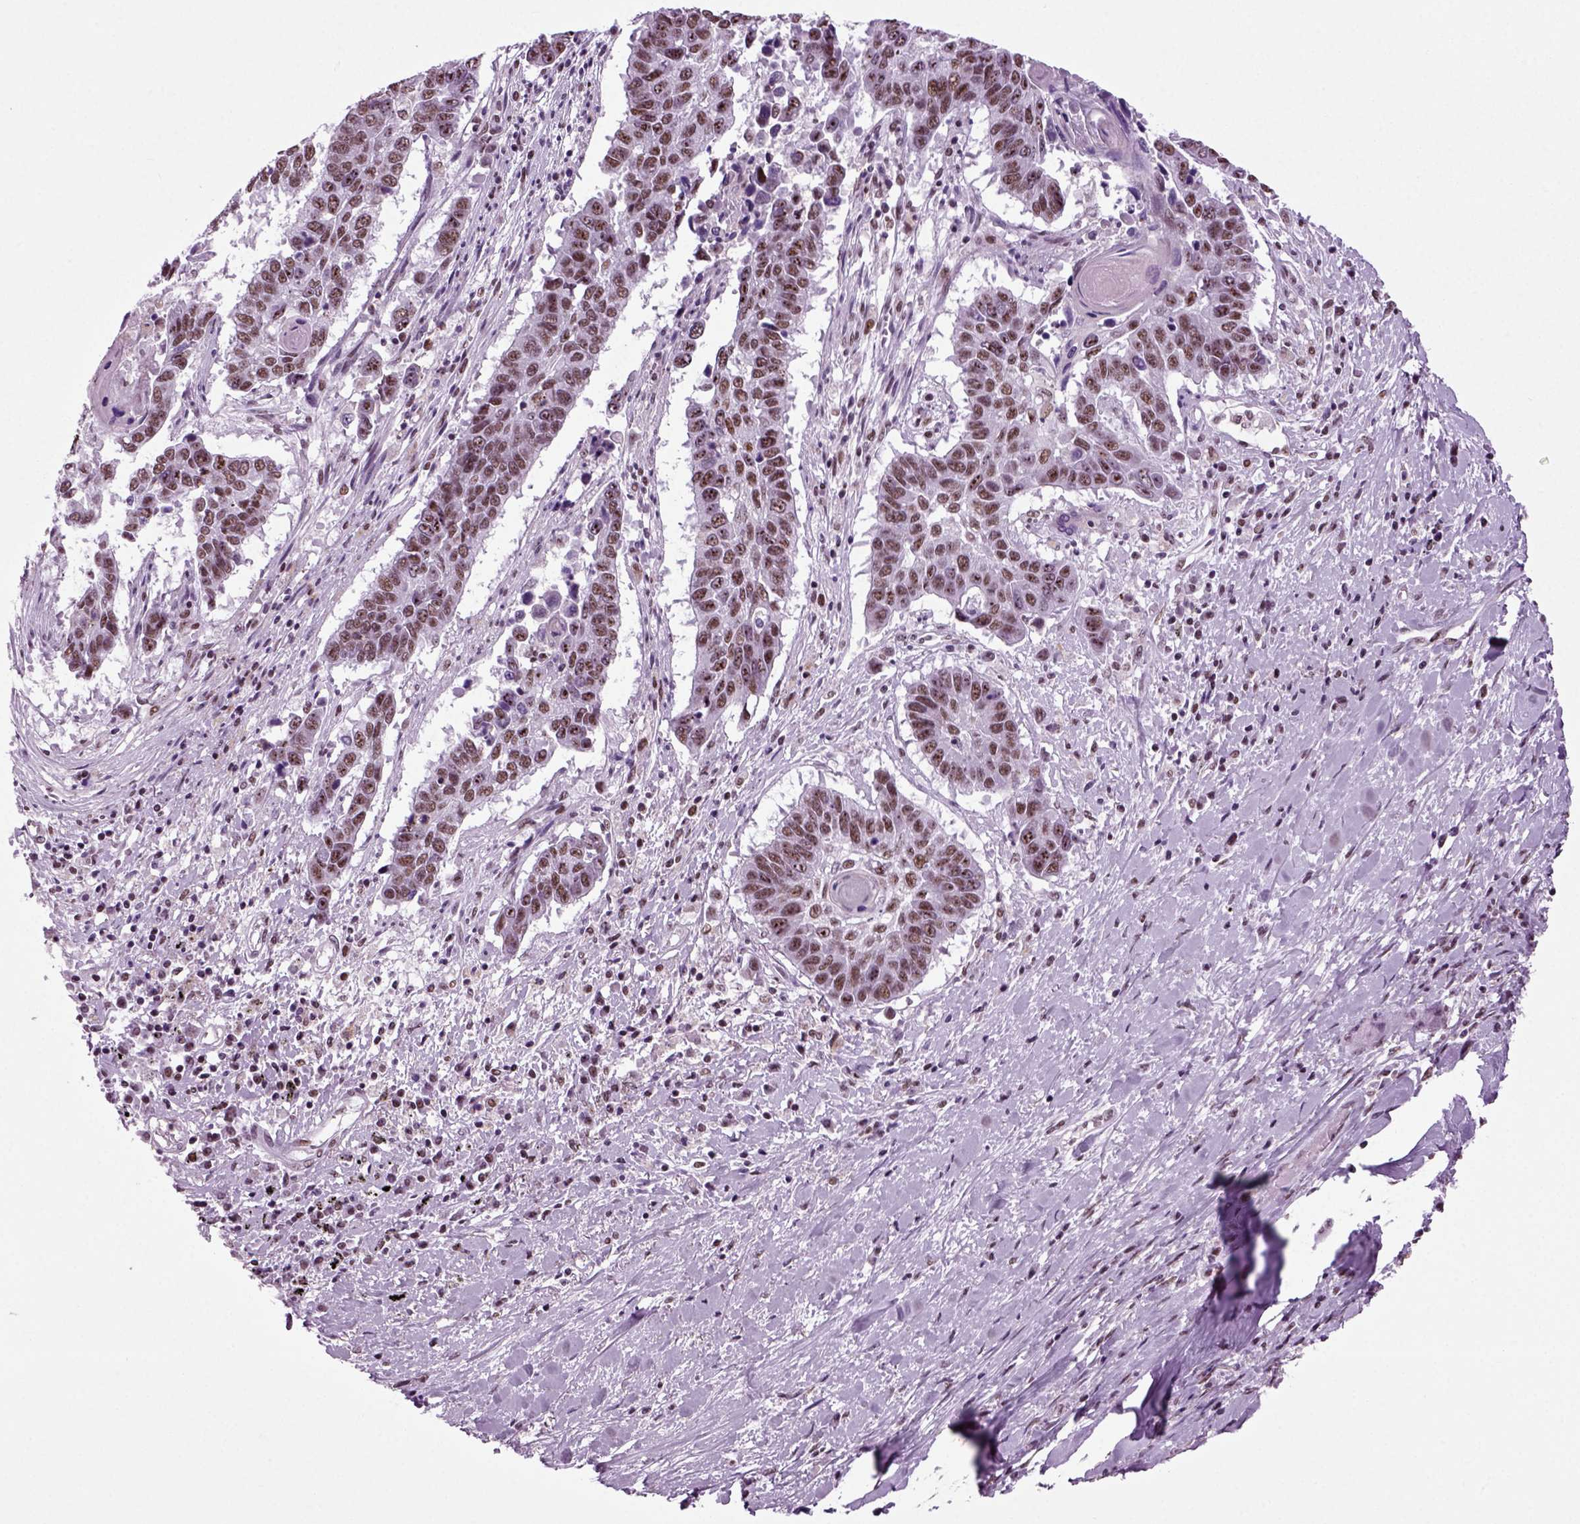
{"staining": {"intensity": "weak", "quantity": ">75%", "location": "nuclear"}, "tissue": "lung cancer", "cell_type": "Tumor cells", "image_type": "cancer", "snomed": [{"axis": "morphology", "description": "Squamous cell carcinoma, NOS"}, {"axis": "topography", "description": "Lung"}], "caption": "The immunohistochemical stain highlights weak nuclear expression in tumor cells of lung squamous cell carcinoma tissue.", "gene": "RCOR3", "patient": {"sex": "male", "age": 73}}